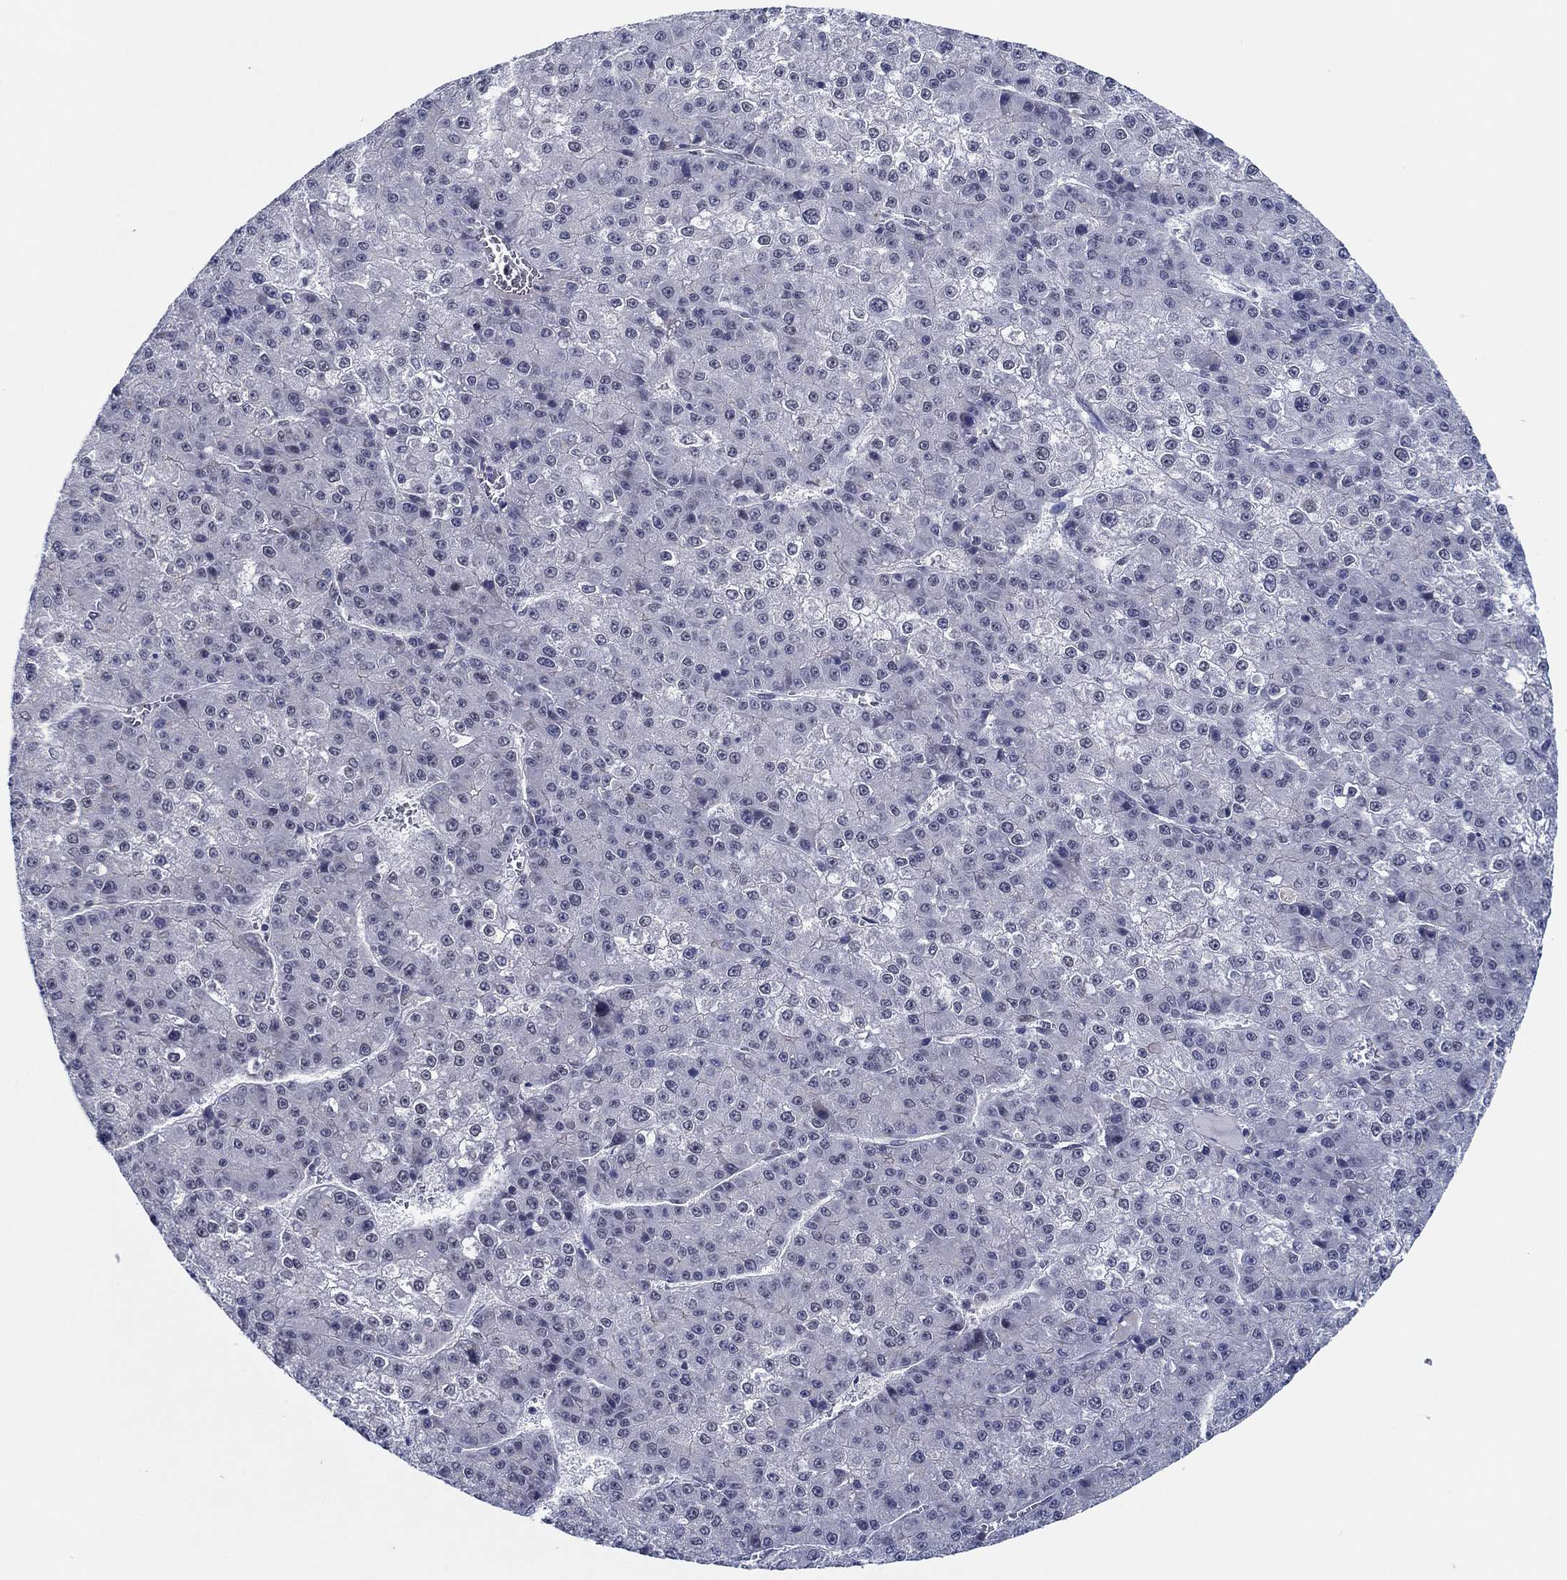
{"staining": {"intensity": "negative", "quantity": "none", "location": "none"}, "tissue": "liver cancer", "cell_type": "Tumor cells", "image_type": "cancer", "snomed": [{"axis": "morphology", "description": "Carcinoma, Hepatocellular, NOS"}, {"axis": "topography", "description": "Liver"}], "caption": "Immunohistochemistry (IHC) of human liver hepatocellular carcinoma reveals no positivity in tumor cells.", "gene": "SLC34A1", "patient": {"sex": "female", "age": 73}}